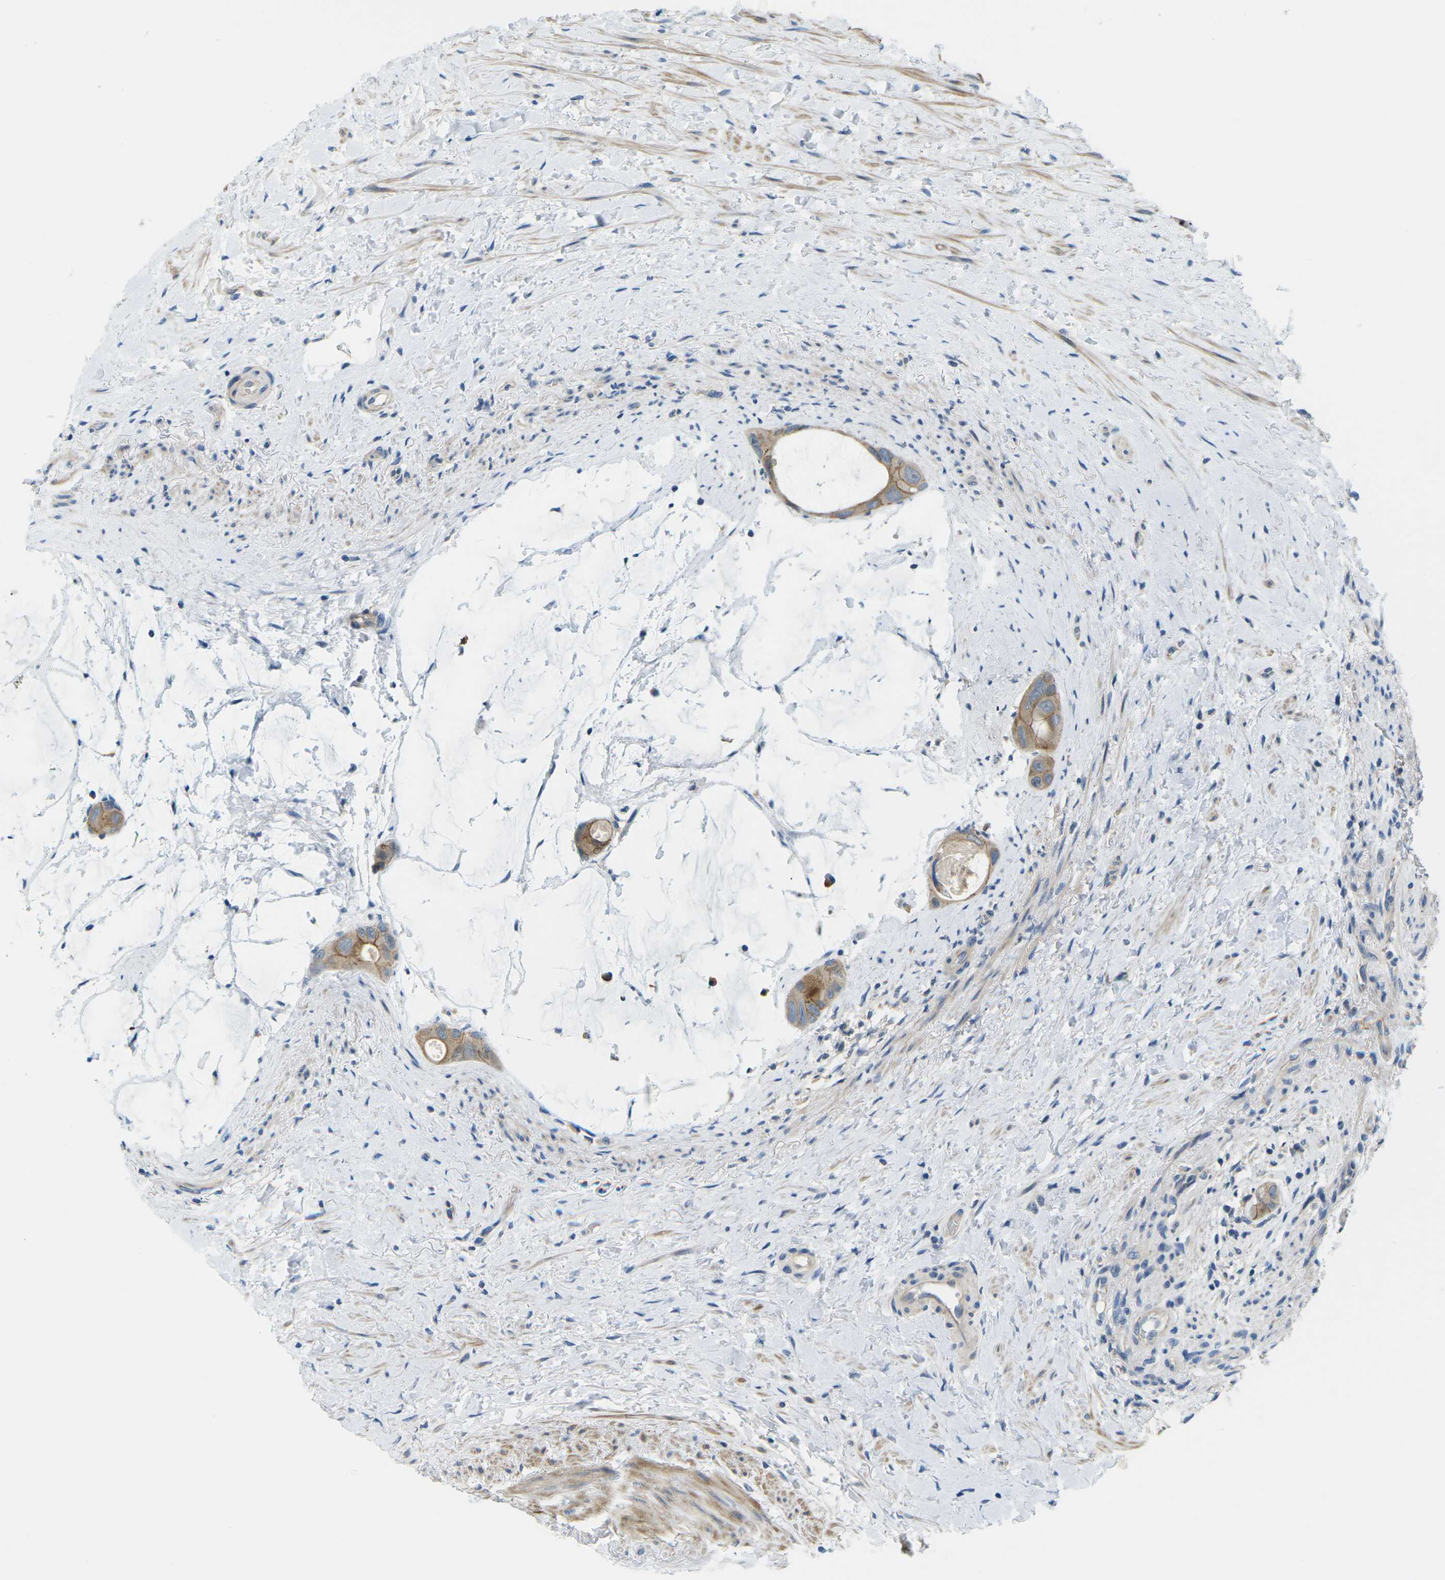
{"staining": {"intensity": "moderate", "quantity": ">75%", "location": "cytoplasmic/membranous"}, "tissue": "colorectal cancer", "cell_type": "Tumor cells", "image_type": "cancer", "snomed": [{"axis": "morphology", "description": "Adenocarcinoma, NOS"}, {"axis": "topography", "description": "Rectum"}], "caption": "A brown stain labels moderate cytoplasmic/membranous staining of a protein in human colorectal cancer tumor cells.", "gene": "CTNND1", "patient": {"sex": "male", "age": 51}}